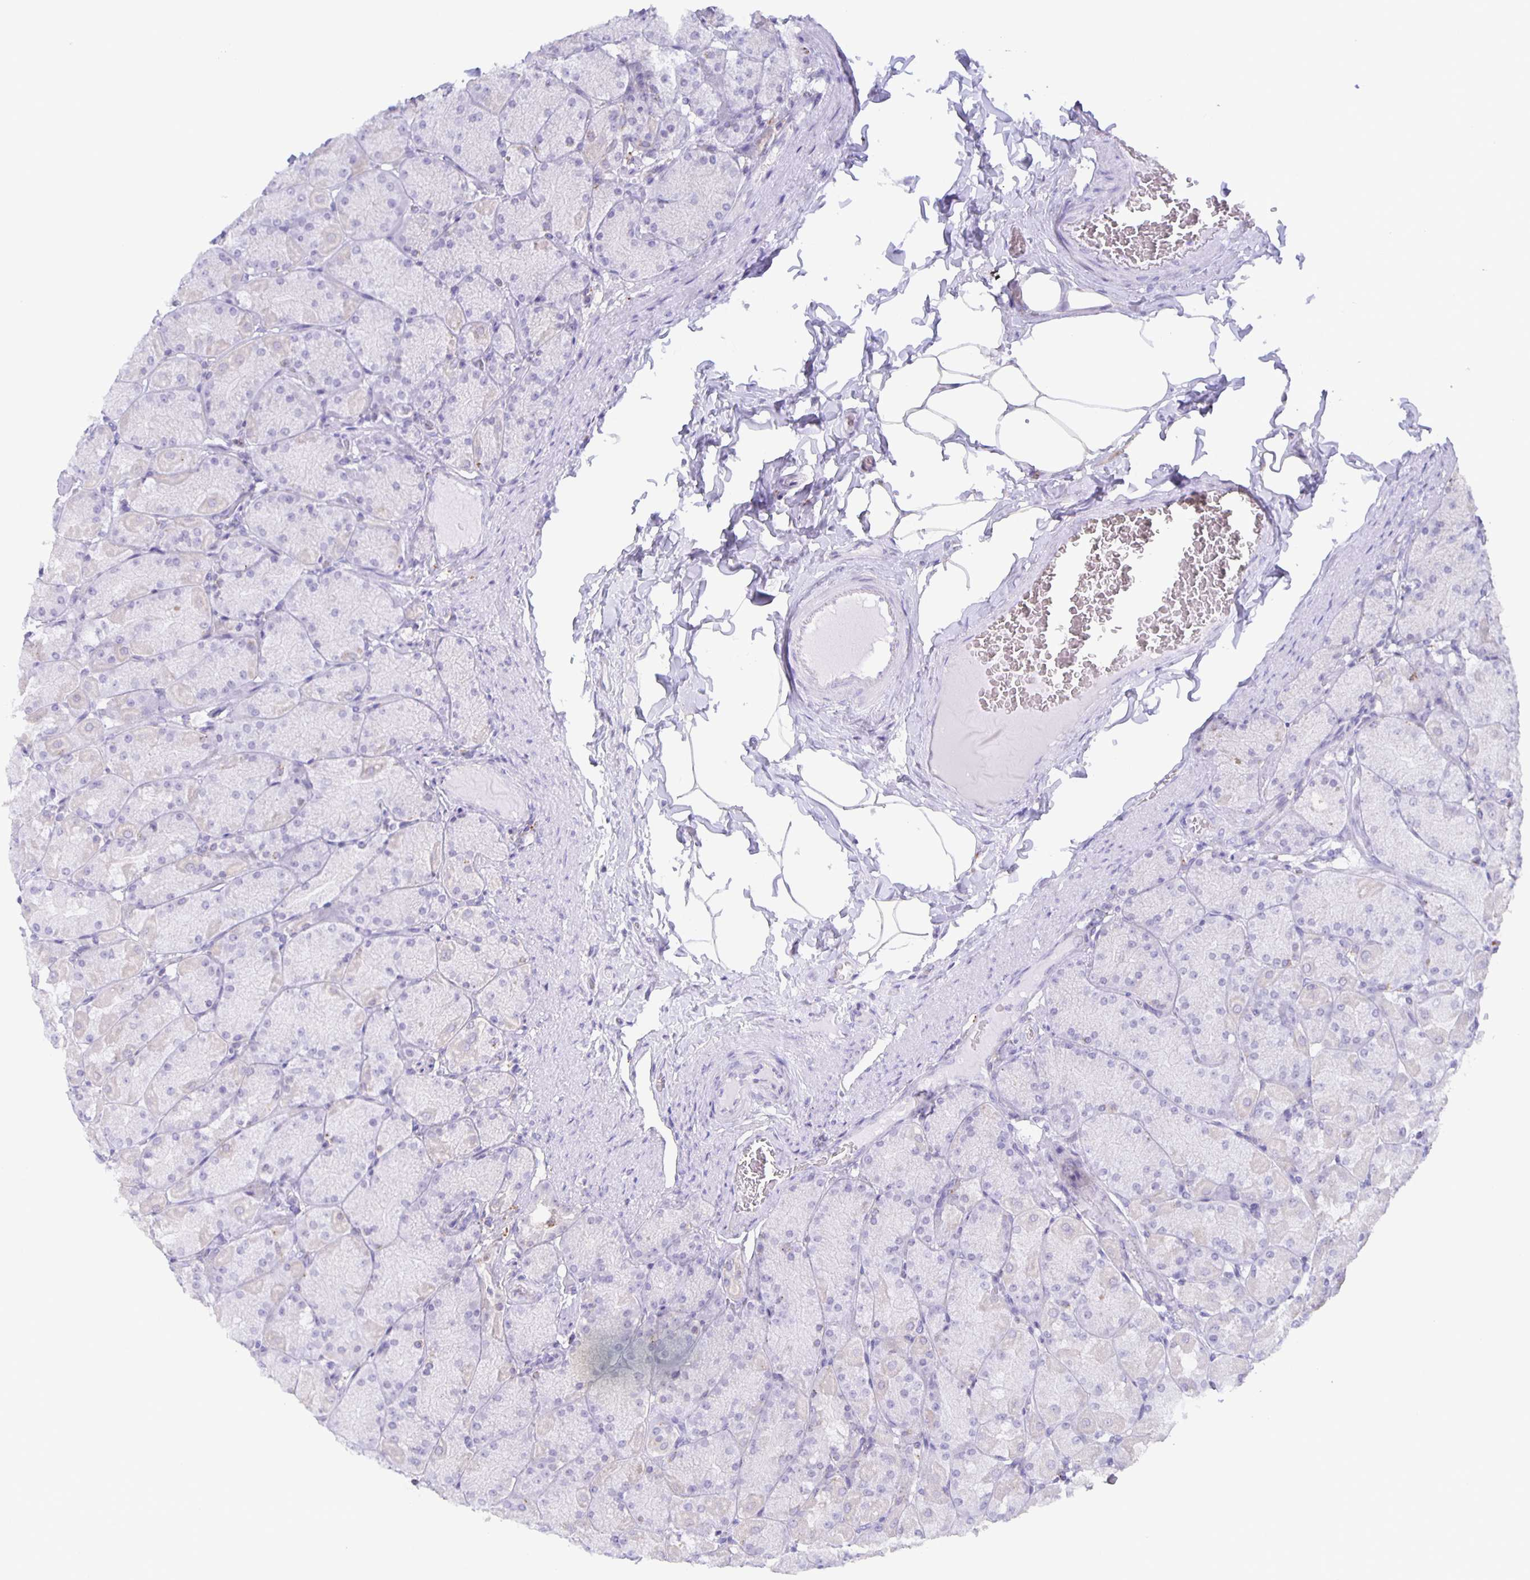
{"staining": {"intensity": "weak", "quantity": "<25%", "location": "cytoplasmic/membranous"}, "tissue": "stomach", "cell_type": "Glandular cells", "image_type": "normal", "snomed": [{"axis": "morphology", "description": "Normal tissue, NOS"}, {"axis": "topography", "description": "Stomach, upper"}], "caption": "The micrograph demonstrates no significant staining in glandular cells of stomach.", "gene": "LIPA", "patient": {"sex": "female", "age": 56}}